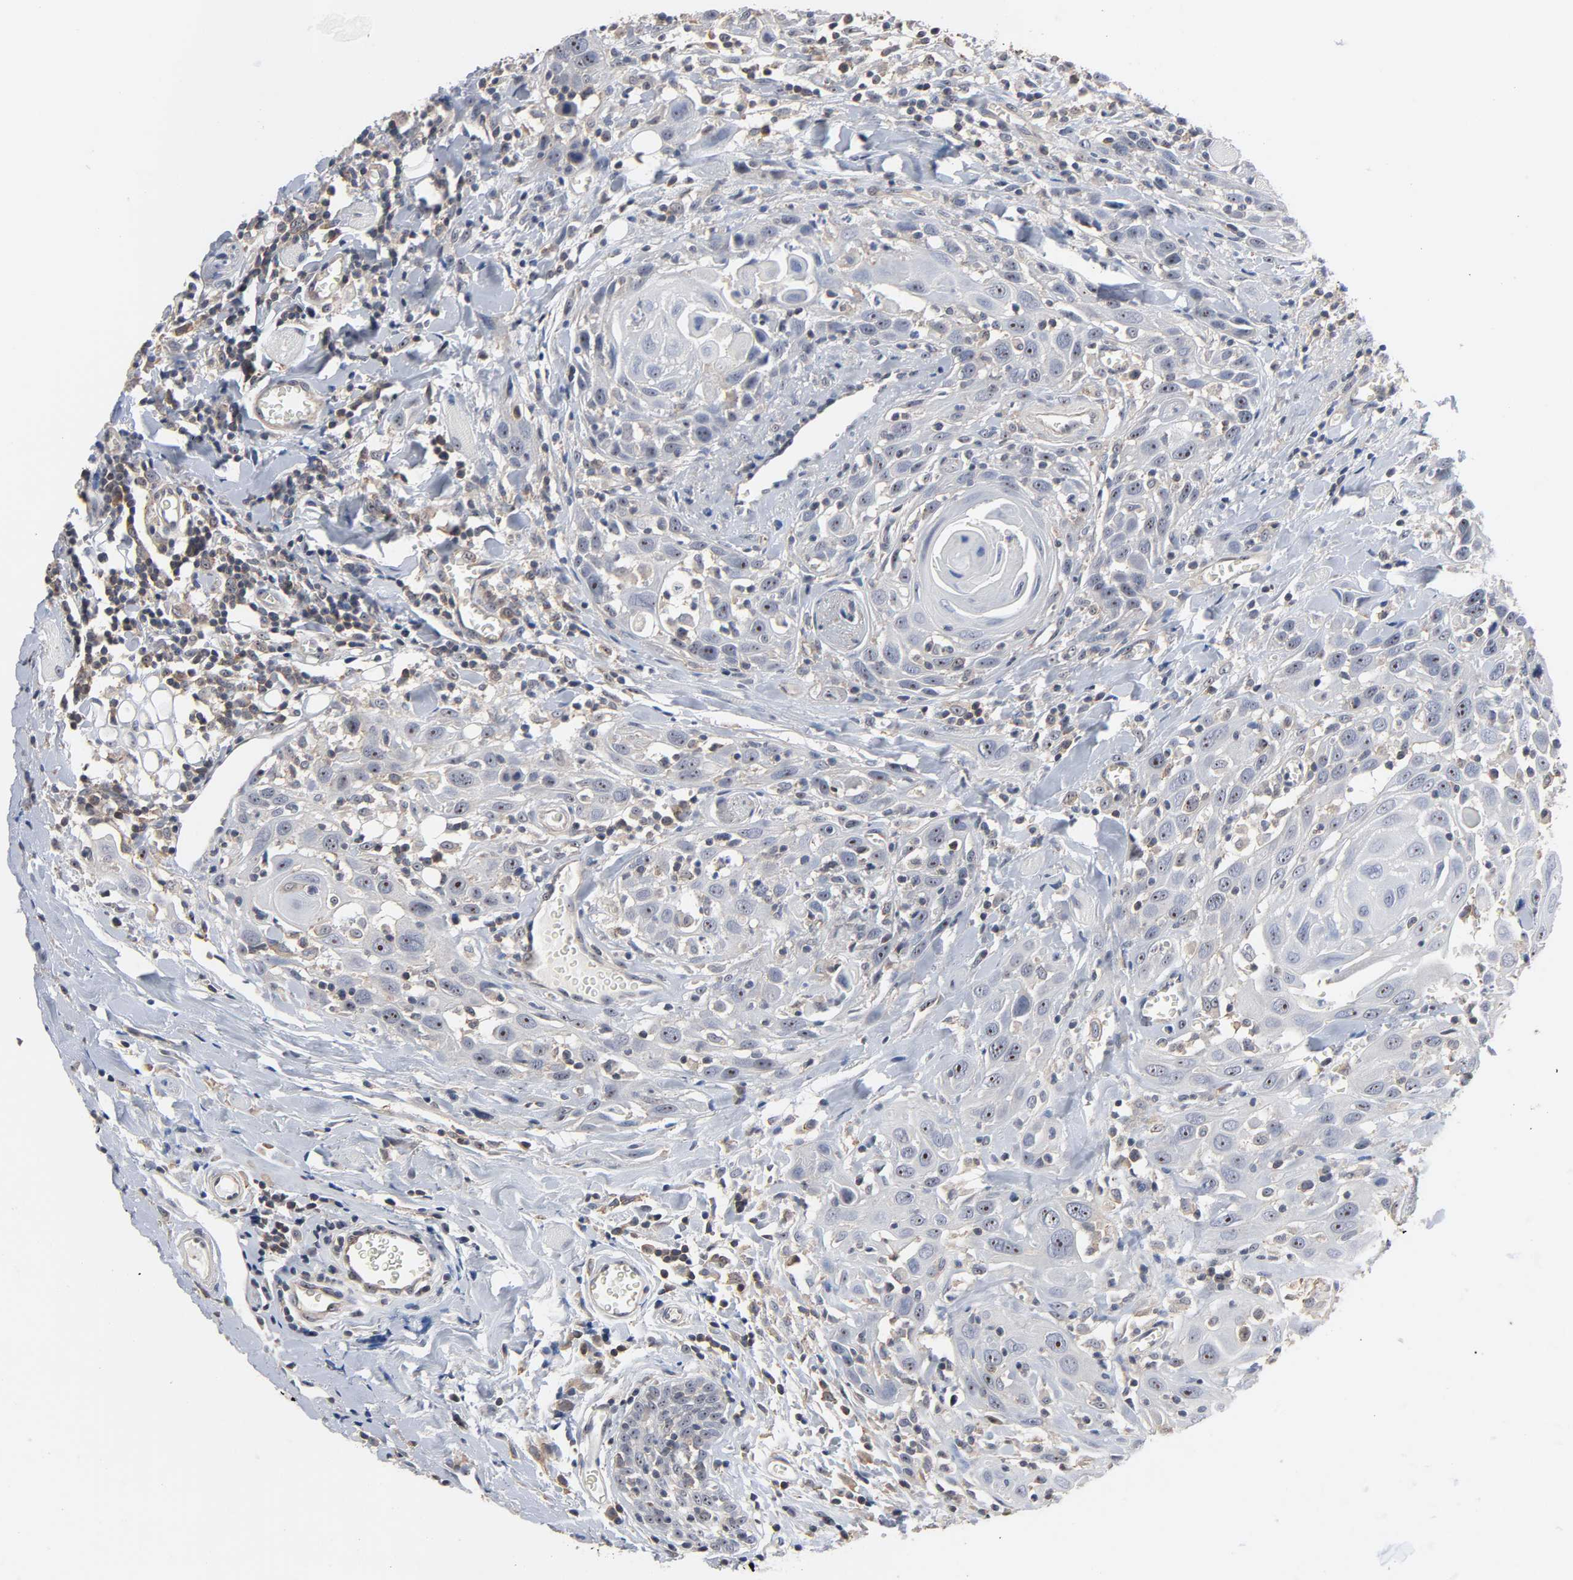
{"staining": {"intensity": "weak", "quantity": "<25%", "location": "cytoplasmic/membranous"}, "tissue": "head and neck cancer", "cell_type": "Tumor cells", "image_type": "cancer", "snomed": [{"axis": "morphology", "description": "Squamous cell carcinoma, NOS"}, {"axis": "topography", "description": "Oral tissue"}, {"axis": "topography", "description": "Head-Neck"}], "caption": "Immunohistochemistry (IHC) image of neoplastic tissue: human head and neck cancer stained with DAB (3,3'-diaminobenzidine) reveals no significant protein expression in tumor cells.", "gene": "DDX10", "patient": {"sex": "female", "age": 50}}